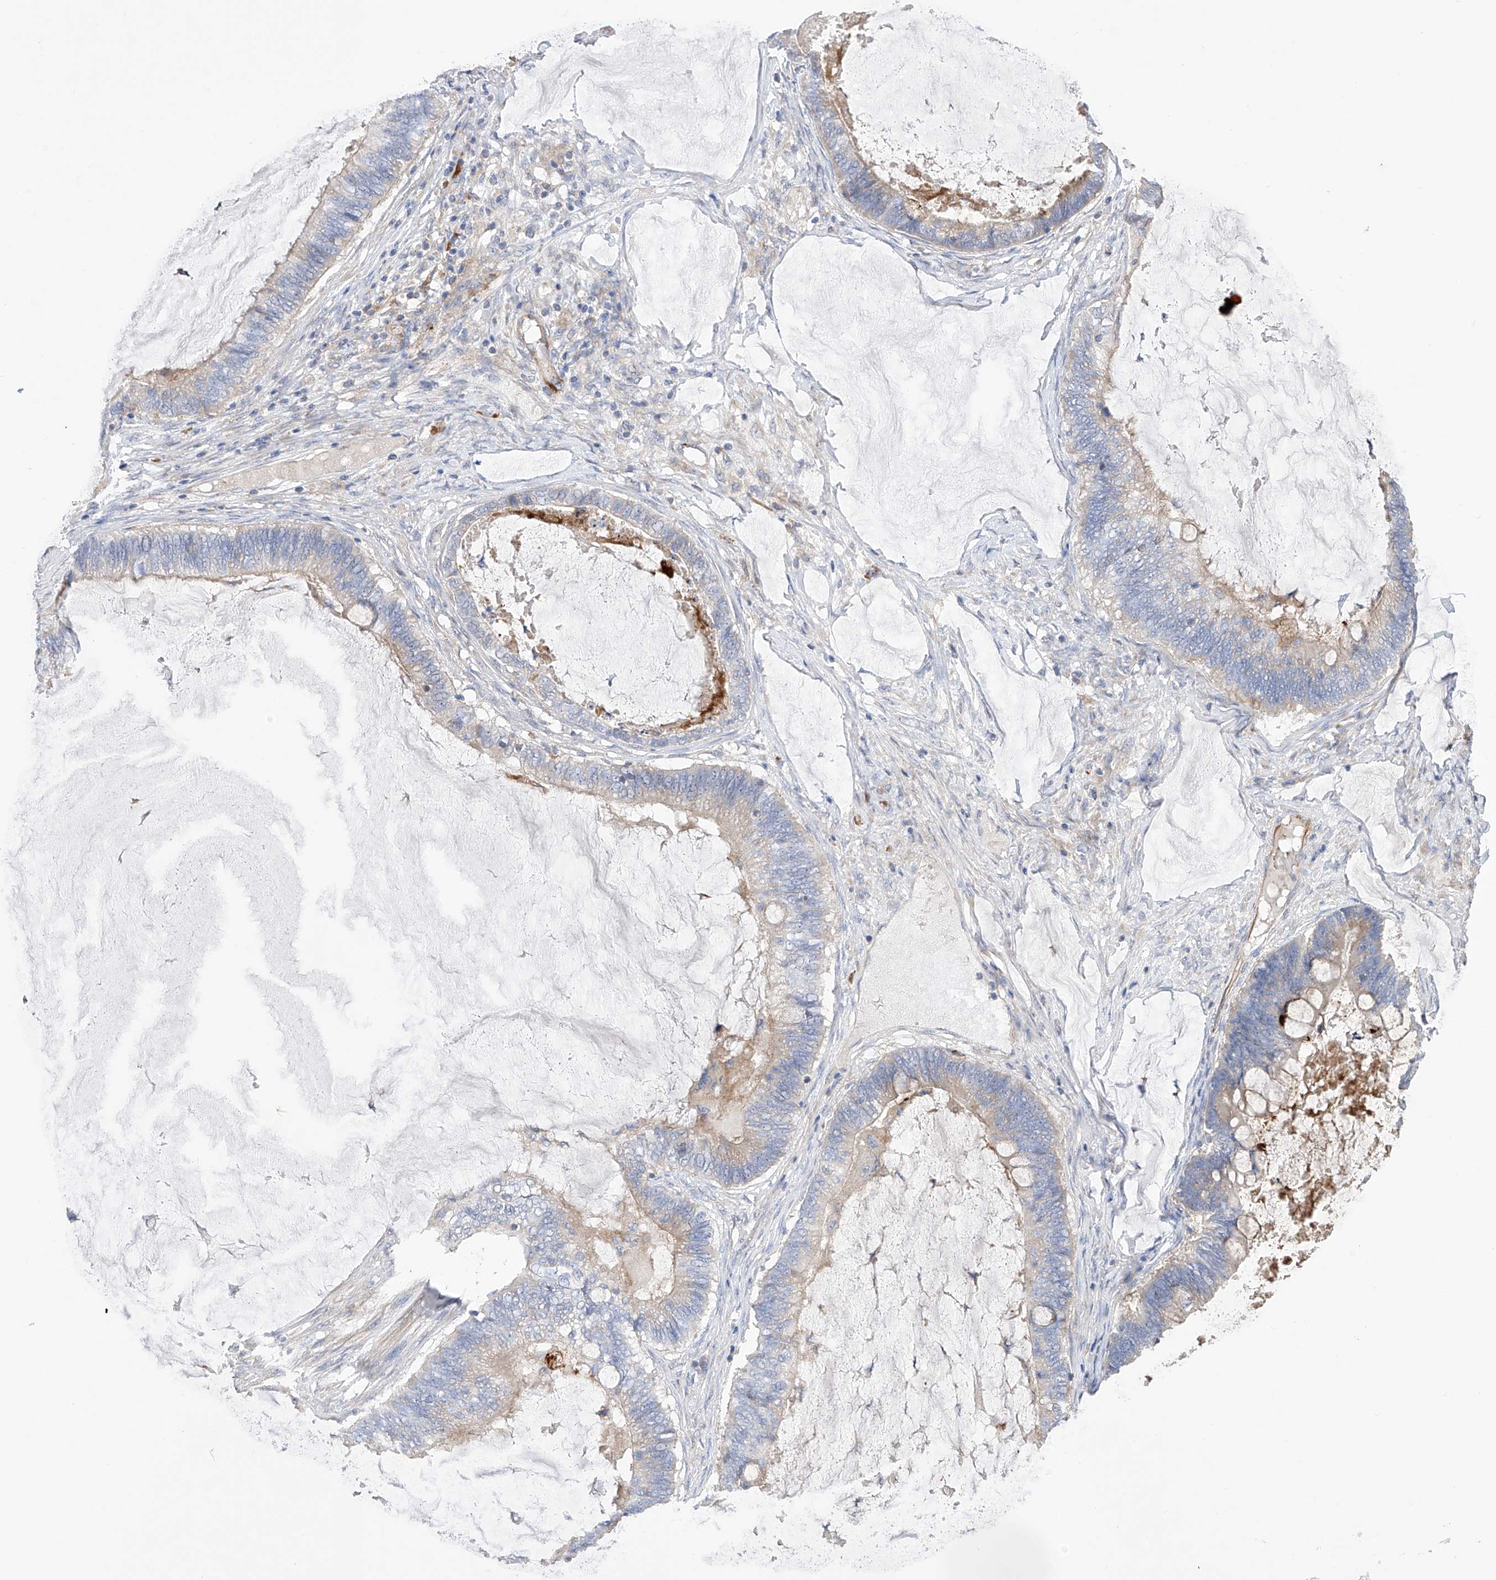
{"staining": {"intensity": "weak", "quantity": "25%-75%", "location": "cytoplasmic/membranous"}, "tissue": "ovarian cancer", "cell_type": "Tumor cells", "image_type": "cancer", "snomed": [{"axis": "morphology", "description": "Cystadenocarcinoma, mucinous, NOS"}, {"axis": "topography", "description": "Ovary"}], "caption": "About 25%-75% of tumor cells in mucinous cystadenocarcinoma (ovarian) reveal weak cytoplasmic/membranous protein positivity as visualized by brown immunohistochemical staining.", "gene": "NFATC4", "patient": {"sex": "female", "age": 61}}